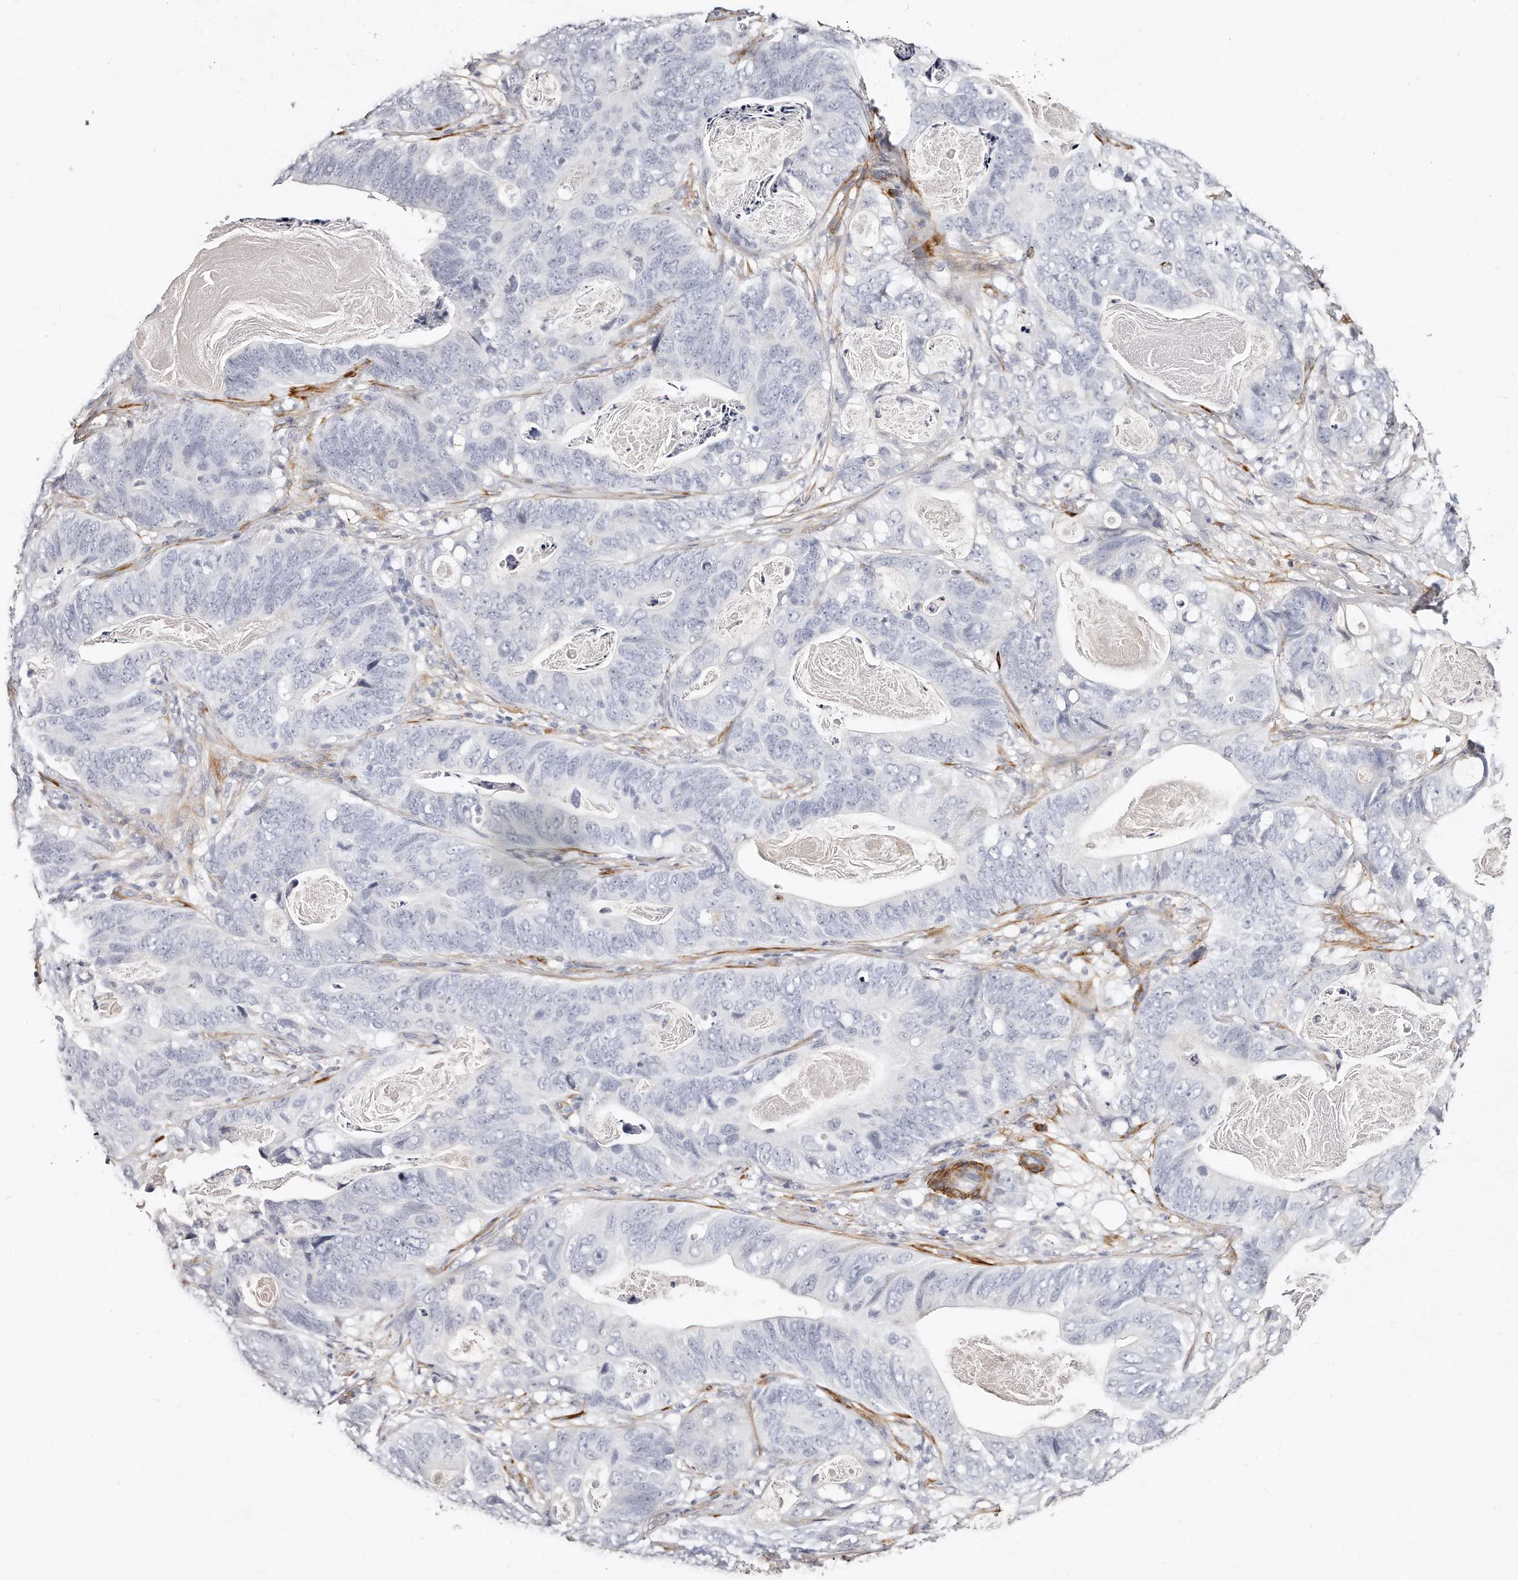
{"staining": {"intensity": "negative", "quantity": "none", "location": "none"}, "tissue": "stomach cancer", "cell_type": "Tumor cells", "image_type": "cancer", "snomed": [{"axis": "morphology", "description": "Normal tissue, NOS"}, {"axis": "morphology", "description": "Adenocarcinoma, NOS"}, {"axis": "topography", "description": "Stomach"}], "caption": "Immunohistochemistry (IHC) image of neoplastic tissue: adenocarcinoma (stomach) stained with DAB reveals no significant protein staining in tumor cells.", "gene": "LMOD1", "patient": {"sex": "female", "age": 89}}